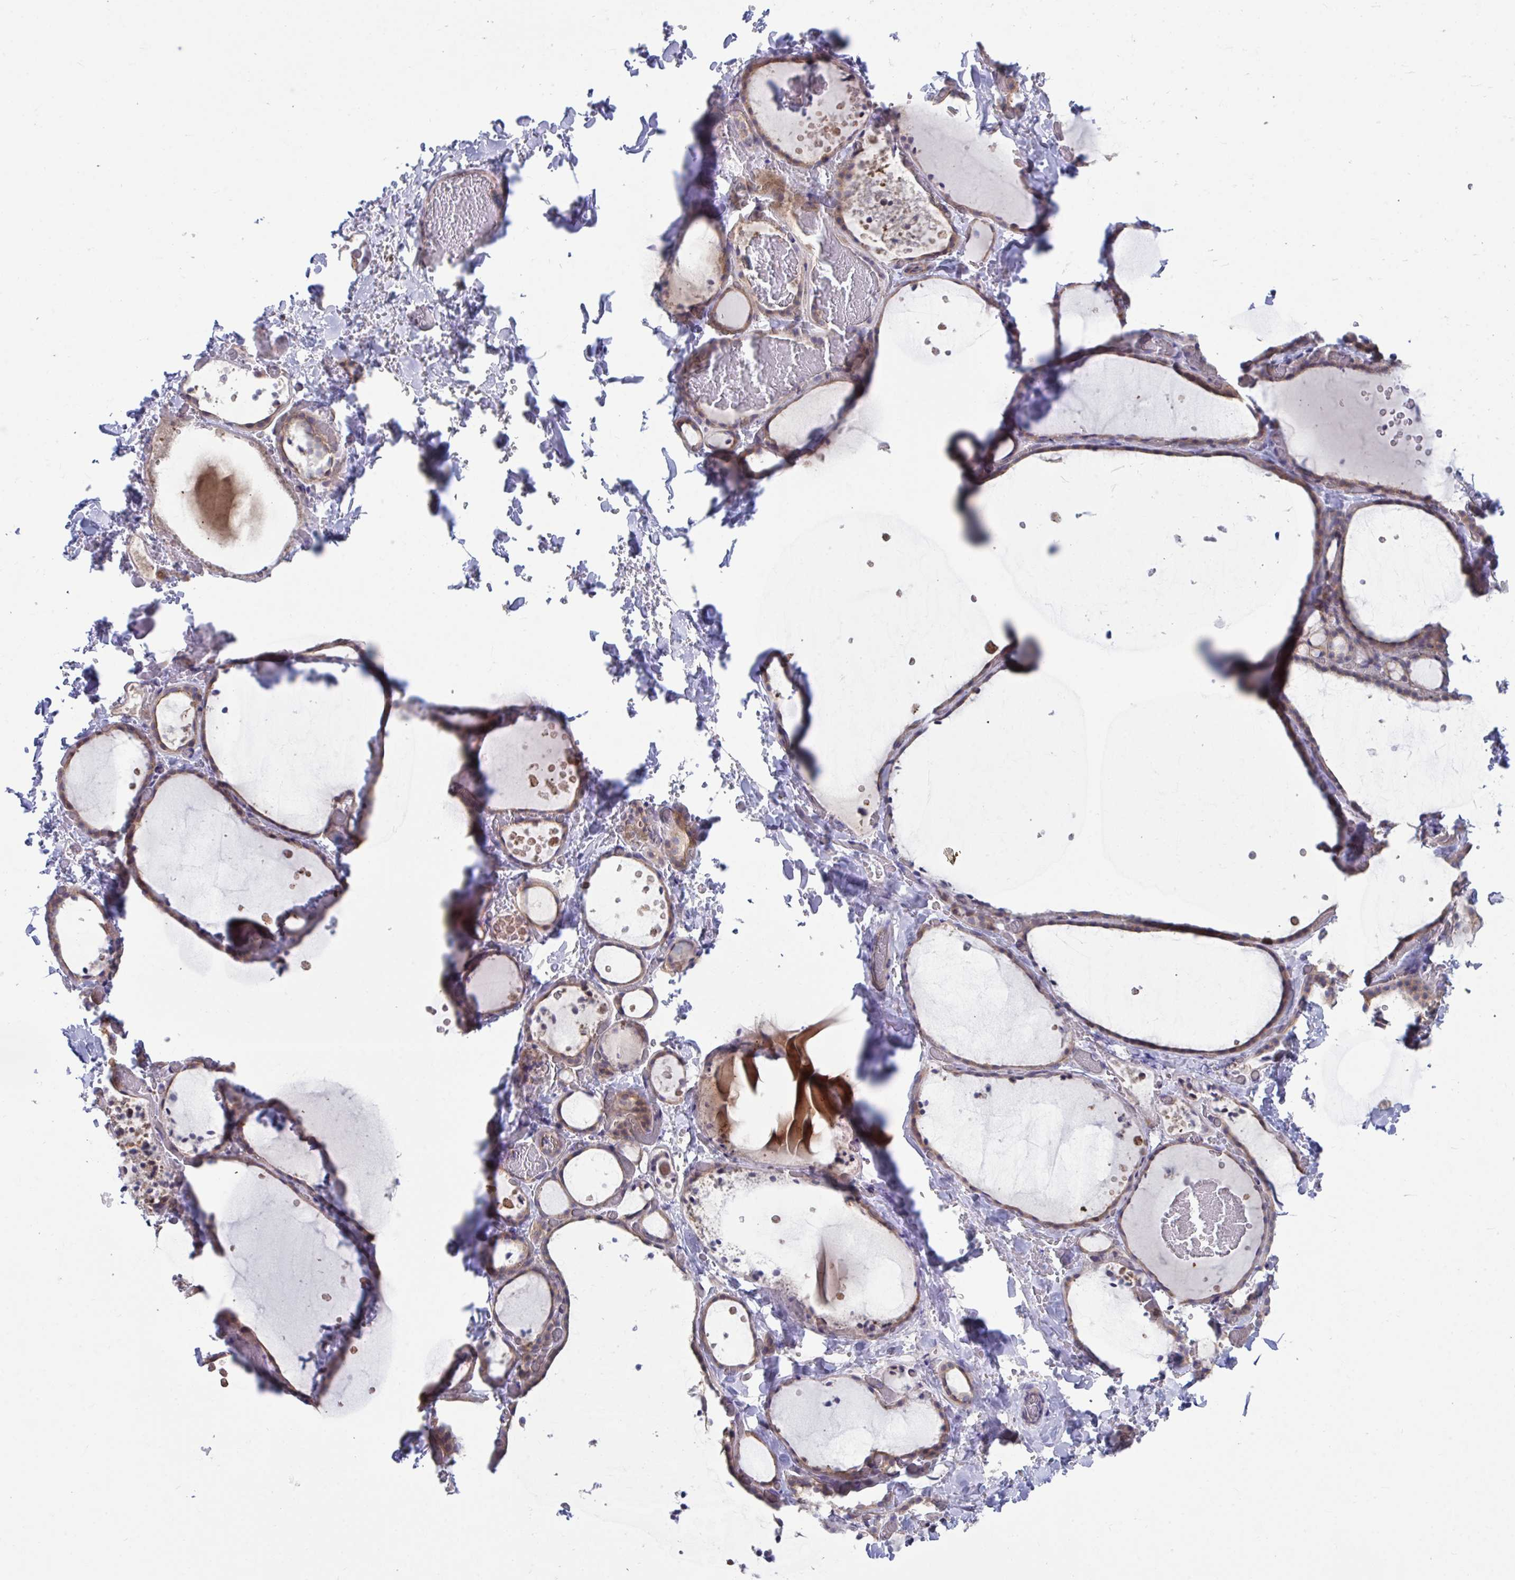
{"staining": {"intensity": "weak", "quantity": "25%-75%", "location": "cytoplasmic/membranous"}, "tissue": "thyroid gland", "cell_type": "Glandular cells", "image_type": "normal", "snomed": [{"axis": "morphology", "description": "Normal tissue, NOS"}, {"axis": "topography", "description": "Thyroid gland"}], "caption": "Glandular cells display low levels of weak cytoplasmic/membranous expression in about 25%-75% of cells in benign human thyroid gland. Using DAB (brown) and hematoxylin (blue) stains, captured at high magnification using brightfield microscopy.", "gene": "IST1", "patient": {"sex": "female", "age": 36}}